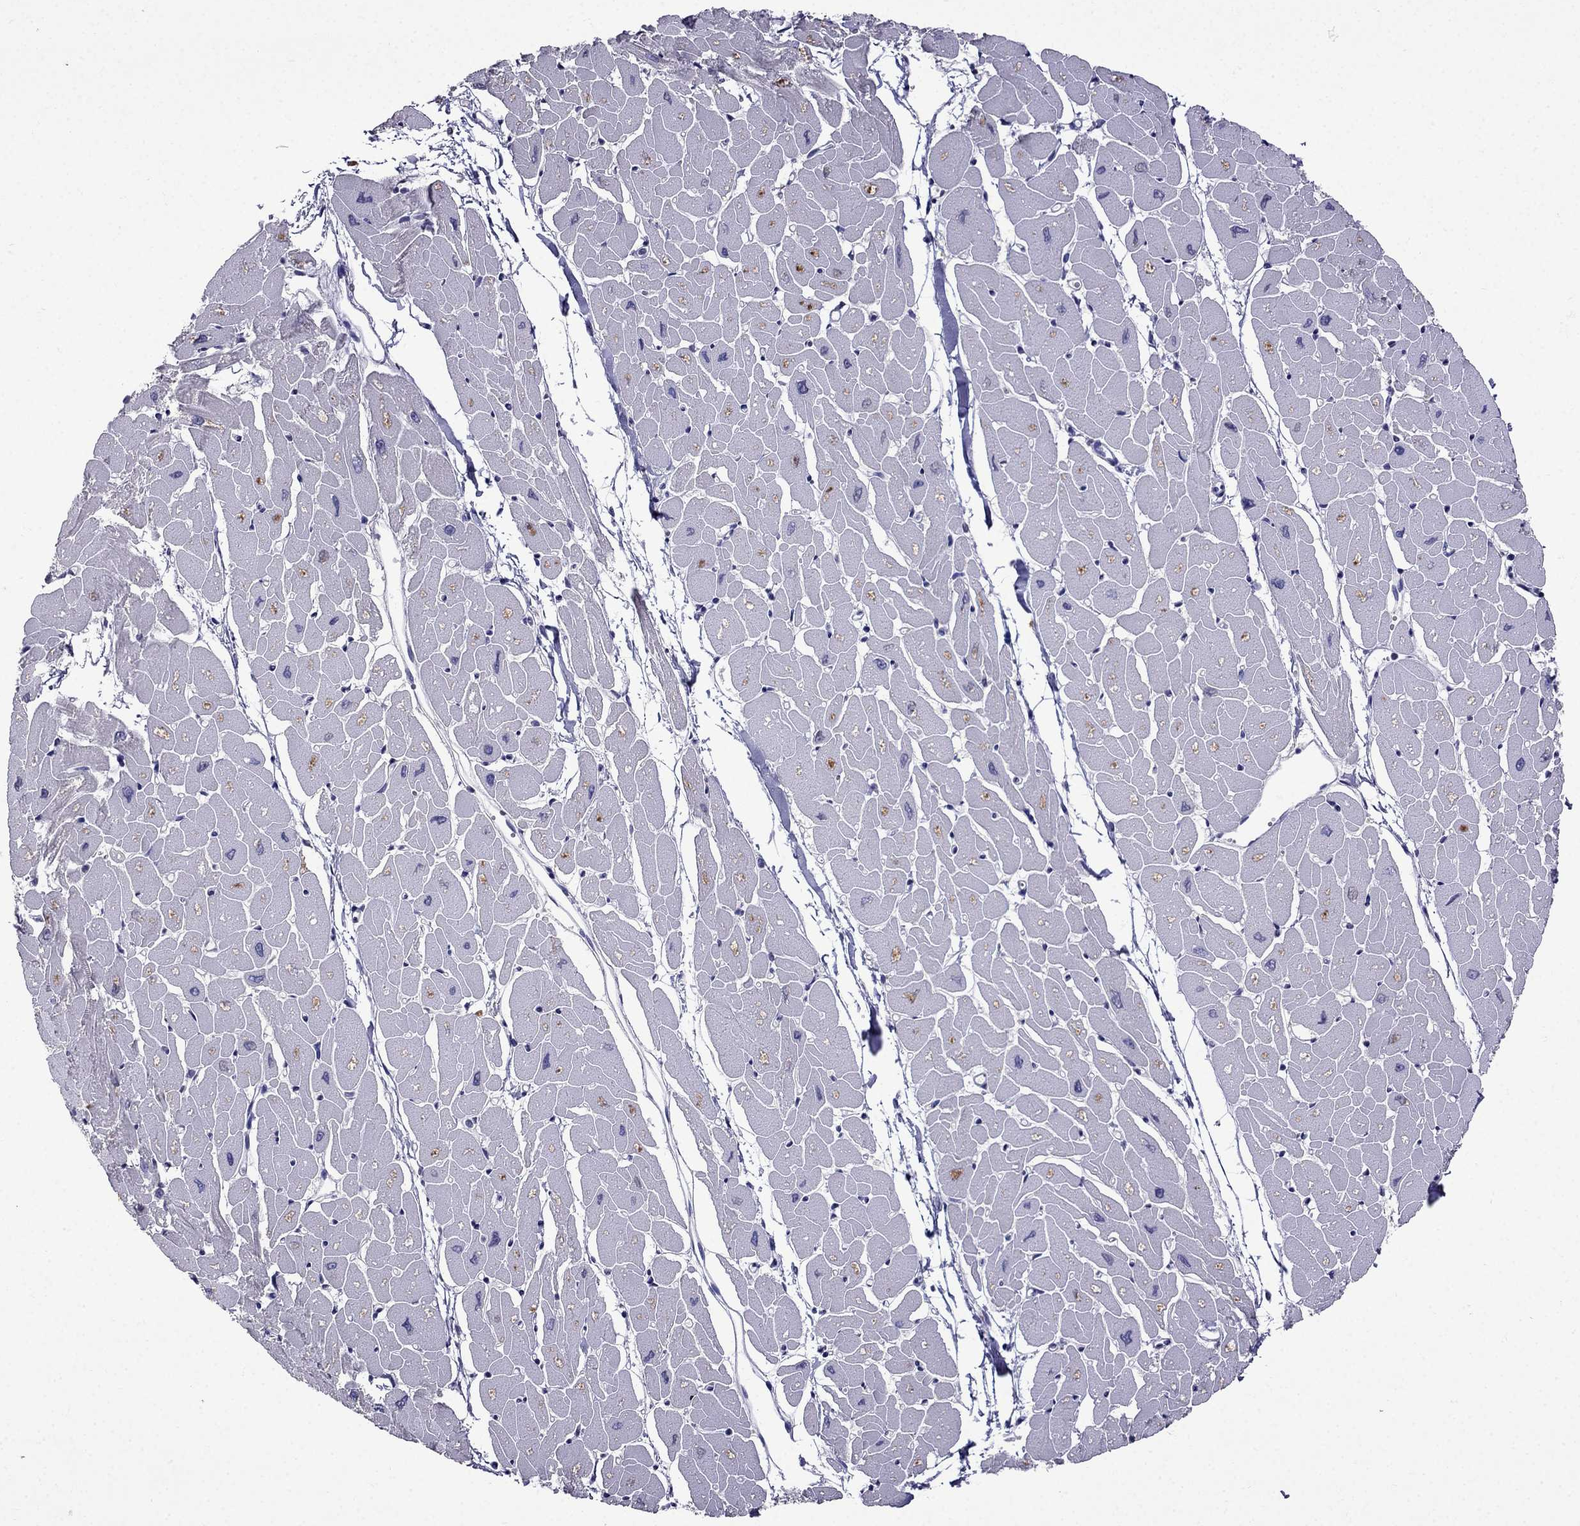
{"staining": {"intensity": "negative", "quantity": "none", "location": "none"}, "tissue": "heart muscle", "cell_type": "Cardiomyocytes", "image_type": "normal", "snomed": [{"axis": "morphology", "description": "Normal tissue, NOS"}, {"axis": "topography", "description": "Heart"}], "caption": "Human heart muscle stained for a protein using IHC reveals no expression in cardiomyocytes.", "gene": "DNAH17", "patient": {"sex": "male", "age": 57}}